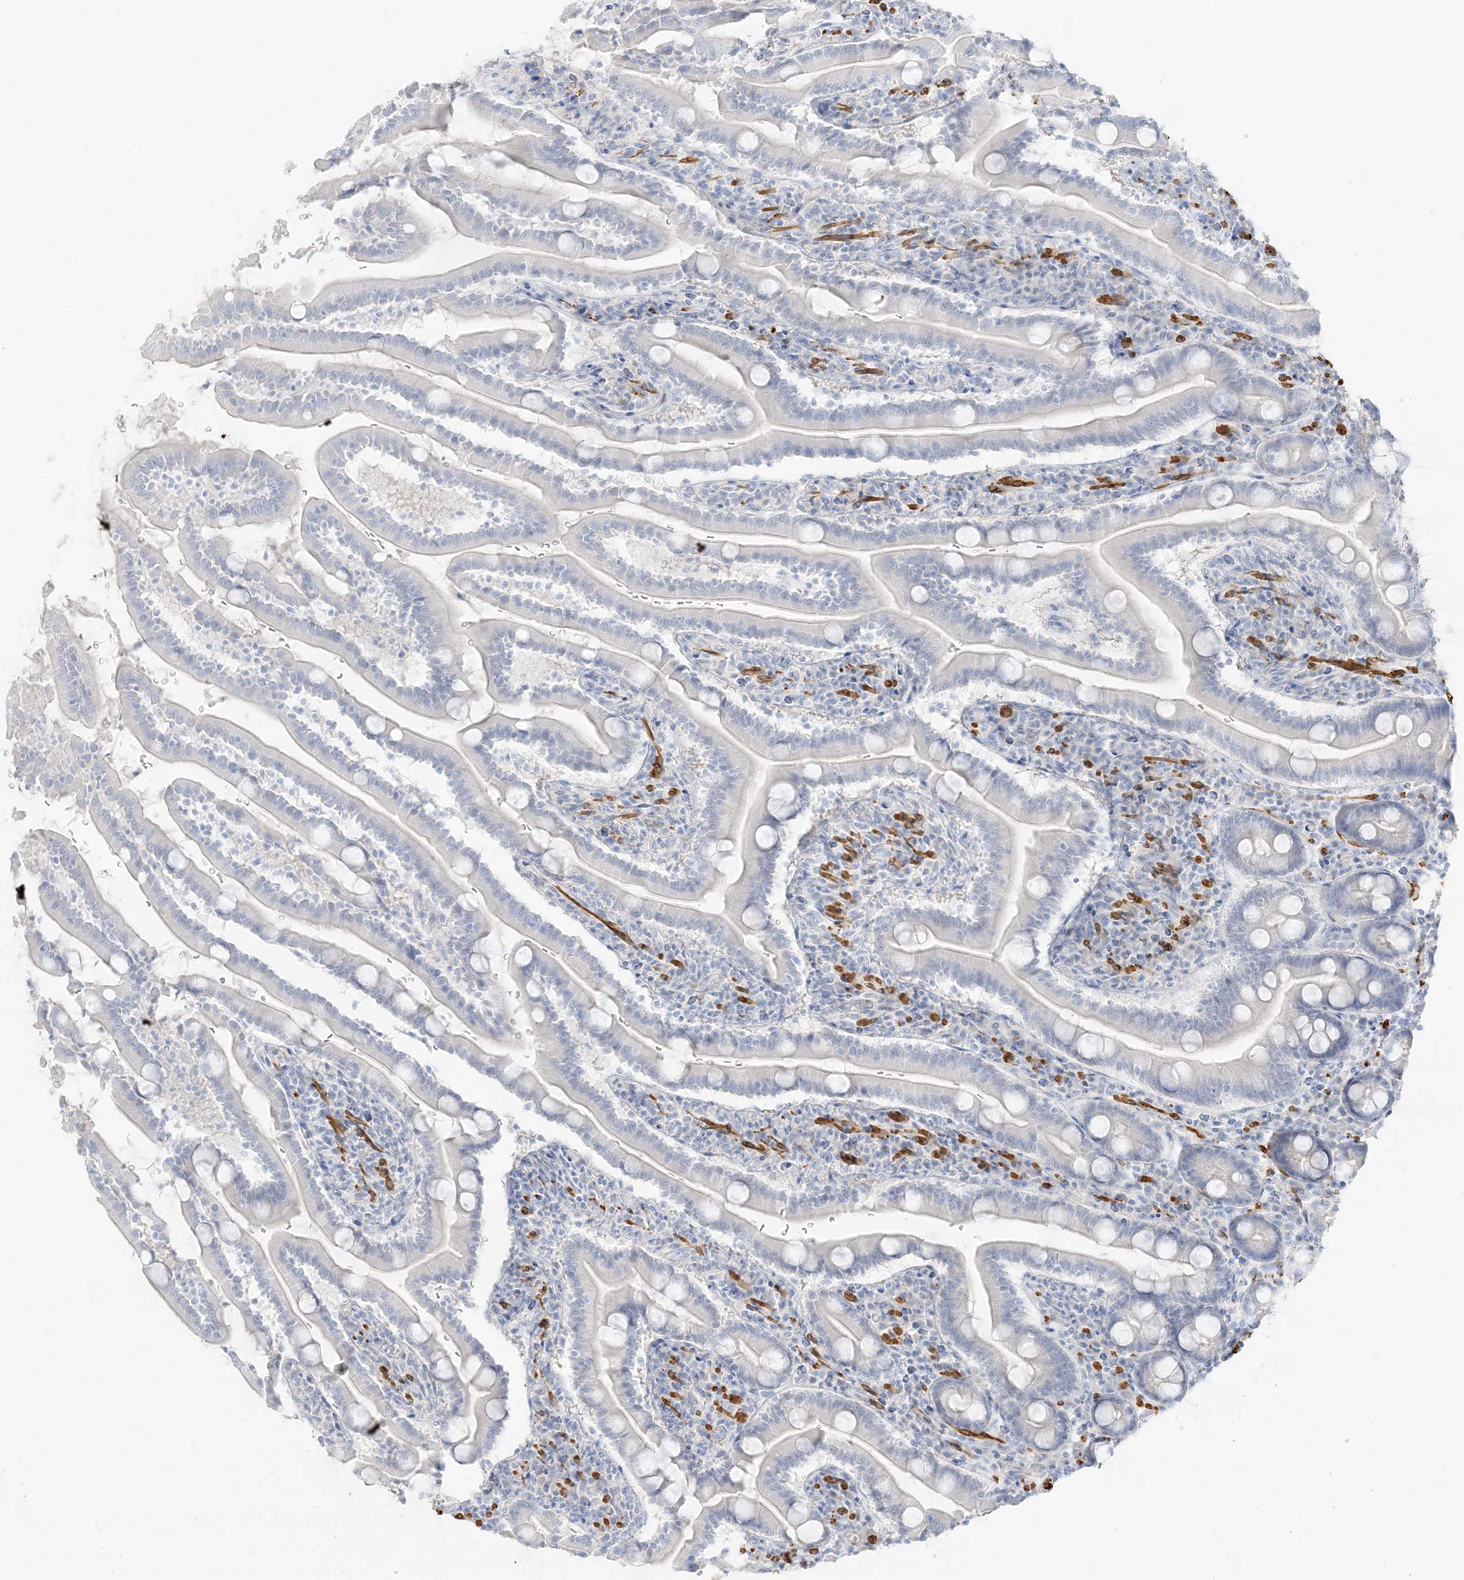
{"staining": {"intensity": "negative", "quantity": "none", "location": "none"}, "tissue": "duodenum", "cell_type": "Glandular cells", "image_type": "normal", "snomed": [{"axis": "morphology", "description": "Normal tissue, NOS"}, {"axis": "topography", "description": "Duodenum"}], "caption": "The photomicrograph reveals no significant positivity in glandular cells of duodenum.", "gene": "SLC22A13", "patient": {"sex": "male", "age": 35}}